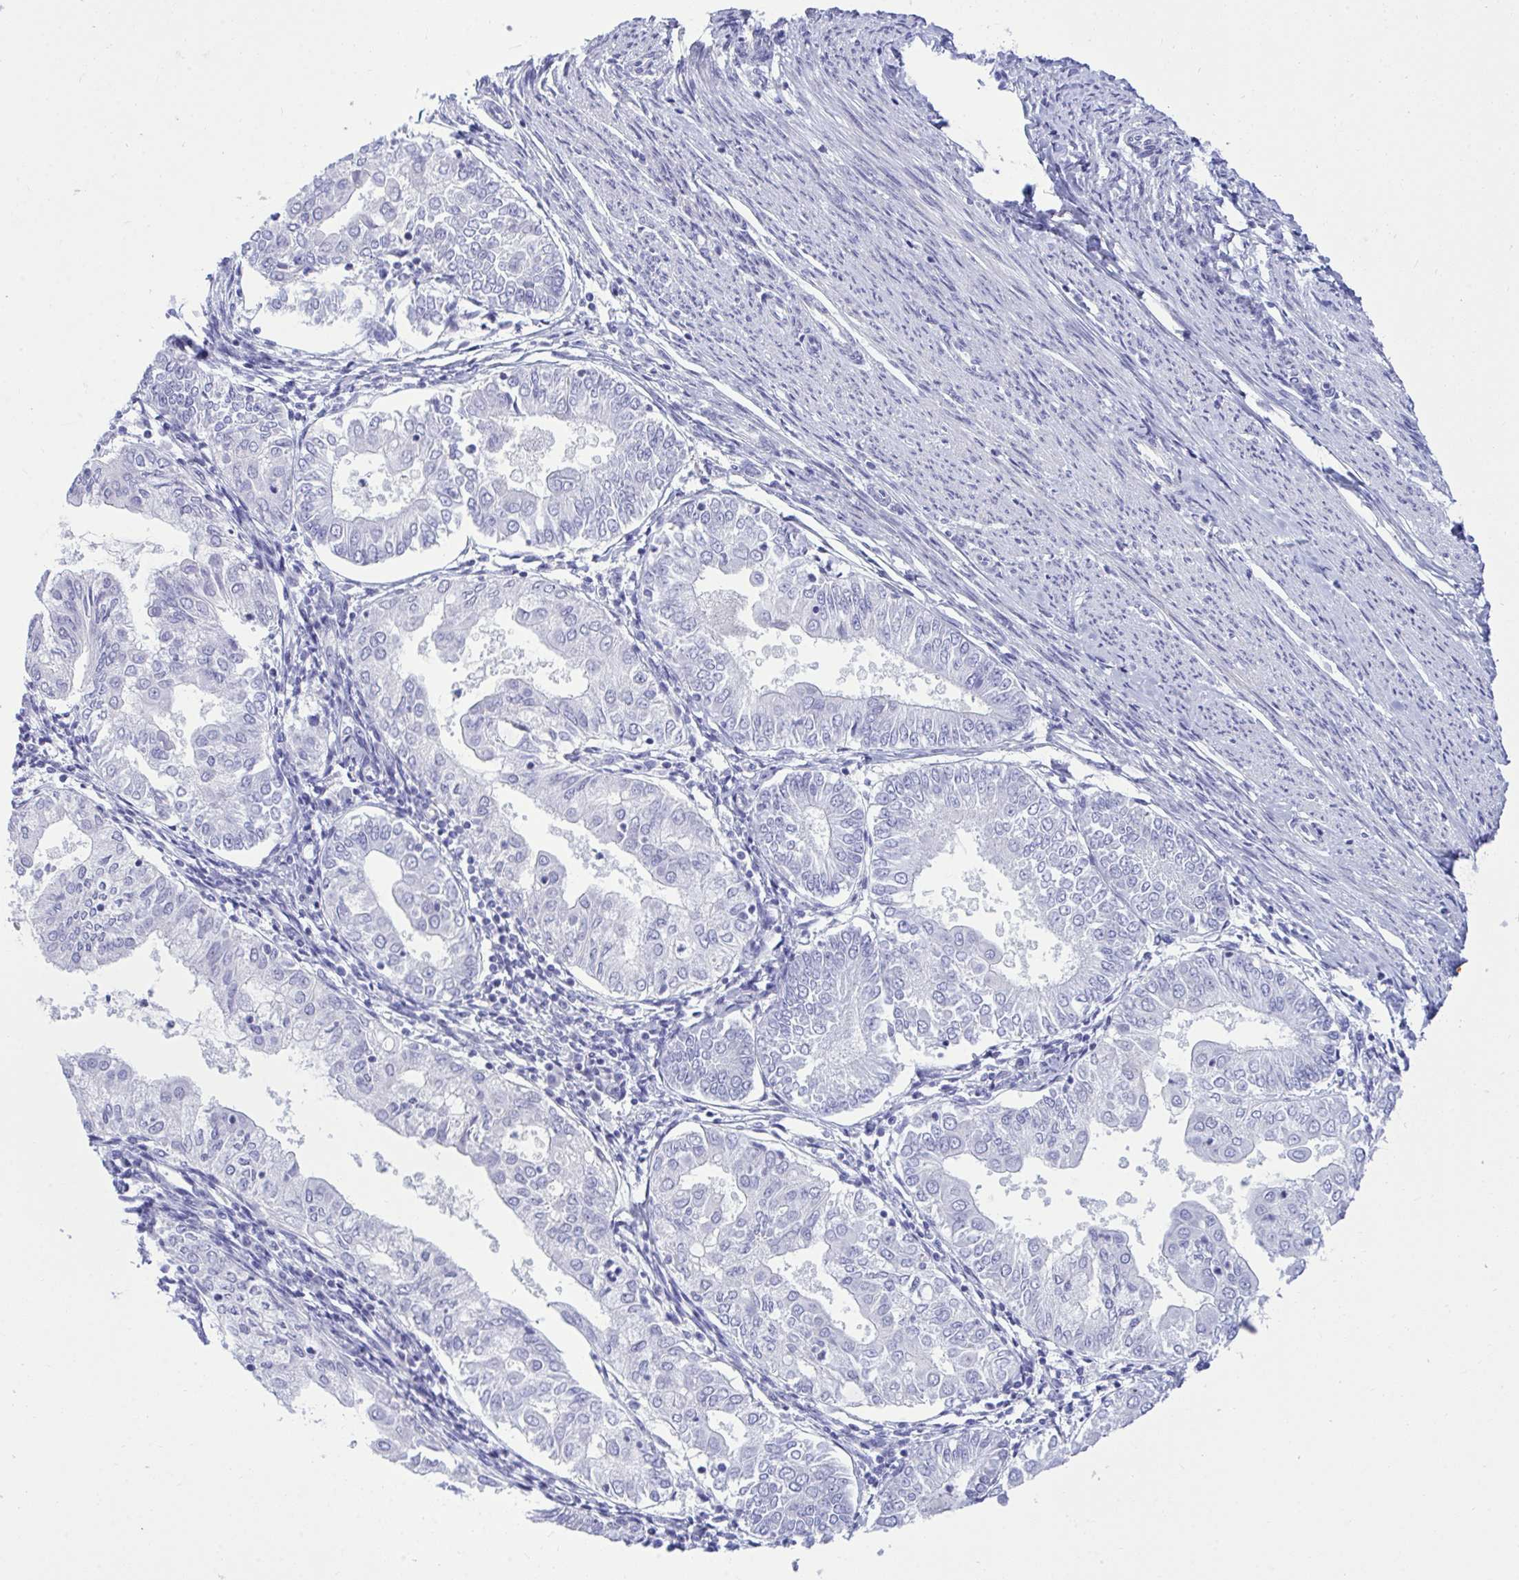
{"staining": {"intensity": "negative", "quantity": "none", "location": "none"}, "tissue": "endometrial cancer", "cell_type": "Tumor cells", "image_type": "cancer", "snomed": [{"axis": "morphology", "description": "Adenocarcinoma, NOS"}, {"axis": "topography", "description": "Endometrium"}], "caption": "An image of endometrial adenocarcinoma stained for a protein displays no brown staining in tumor cells.", "gene": "MED9", "patient": {"sex": "female", "age": 68}}